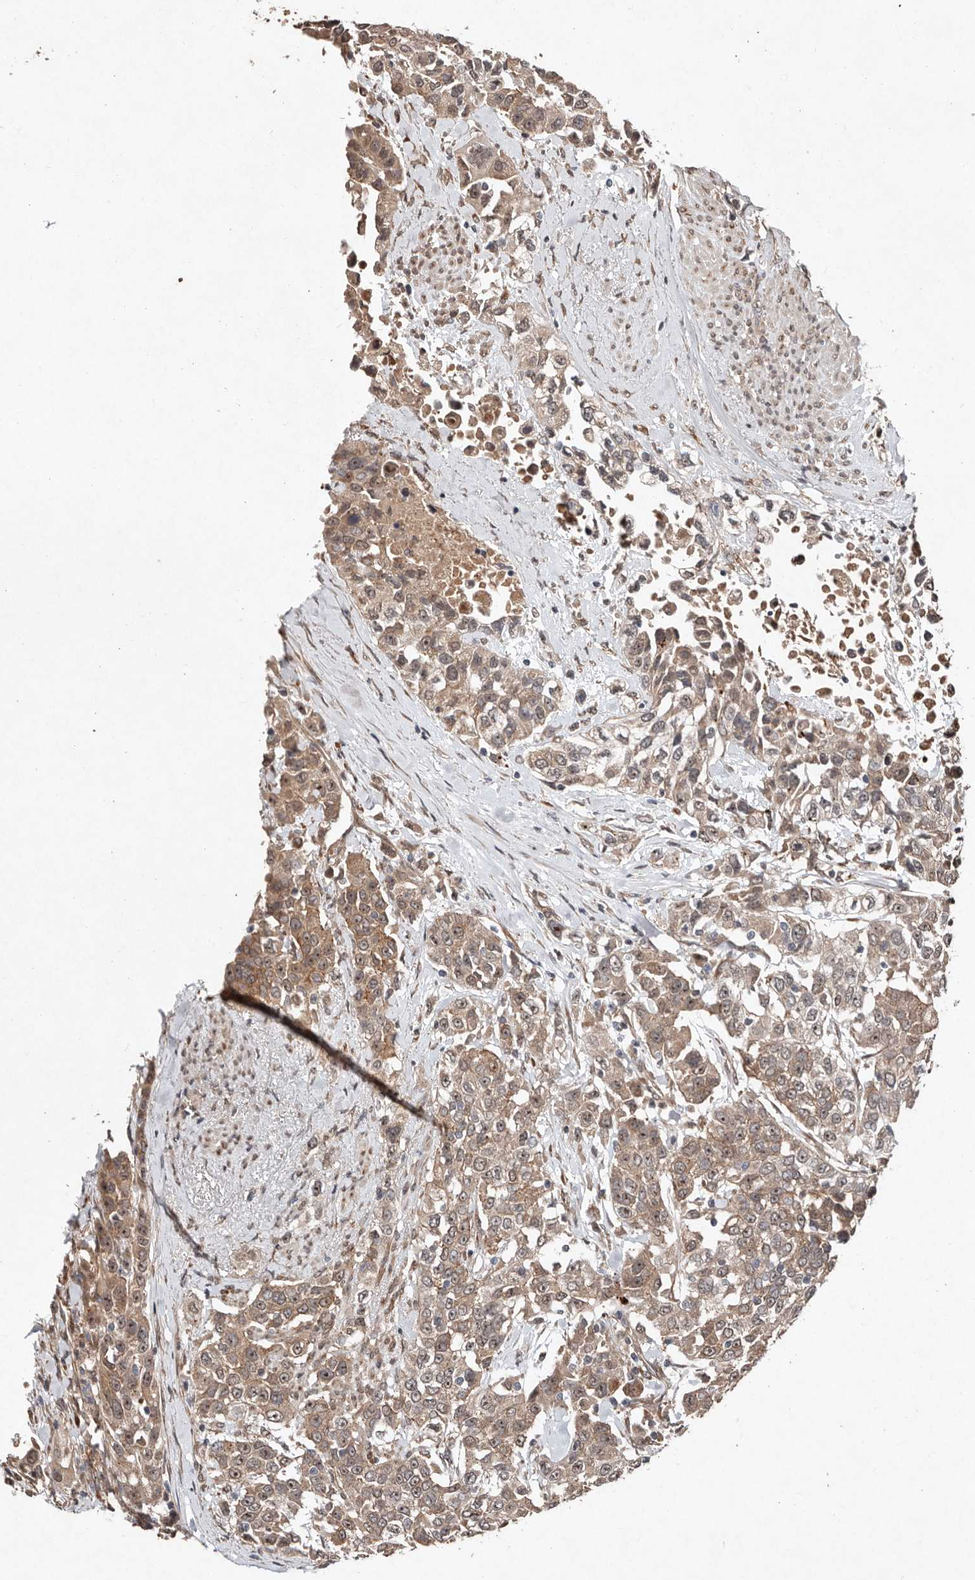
{"staining": {"intensity": "moderate", "quantity": "25%-75%", "location": "cytoplasmic/membranous,nuclear"}, "tissue": "urothelial cancer", "cell_type": "Tumor cells", "image_type": "cancer", "snomed": [{"axis": "morphology", "description": "Urothelial carcinoma, High grade"}, {"axis": "topography", "description": "Urinary bladder"}], "caption": "The image displays staining of urothelial carcinoma (high-grade), revealing moderate cytoplasmic/membranous and nuclear protein positivity (brown color) within tumor cells.", "gene": "DIP2C", "patient": {"sex": "female", "age": 80}}